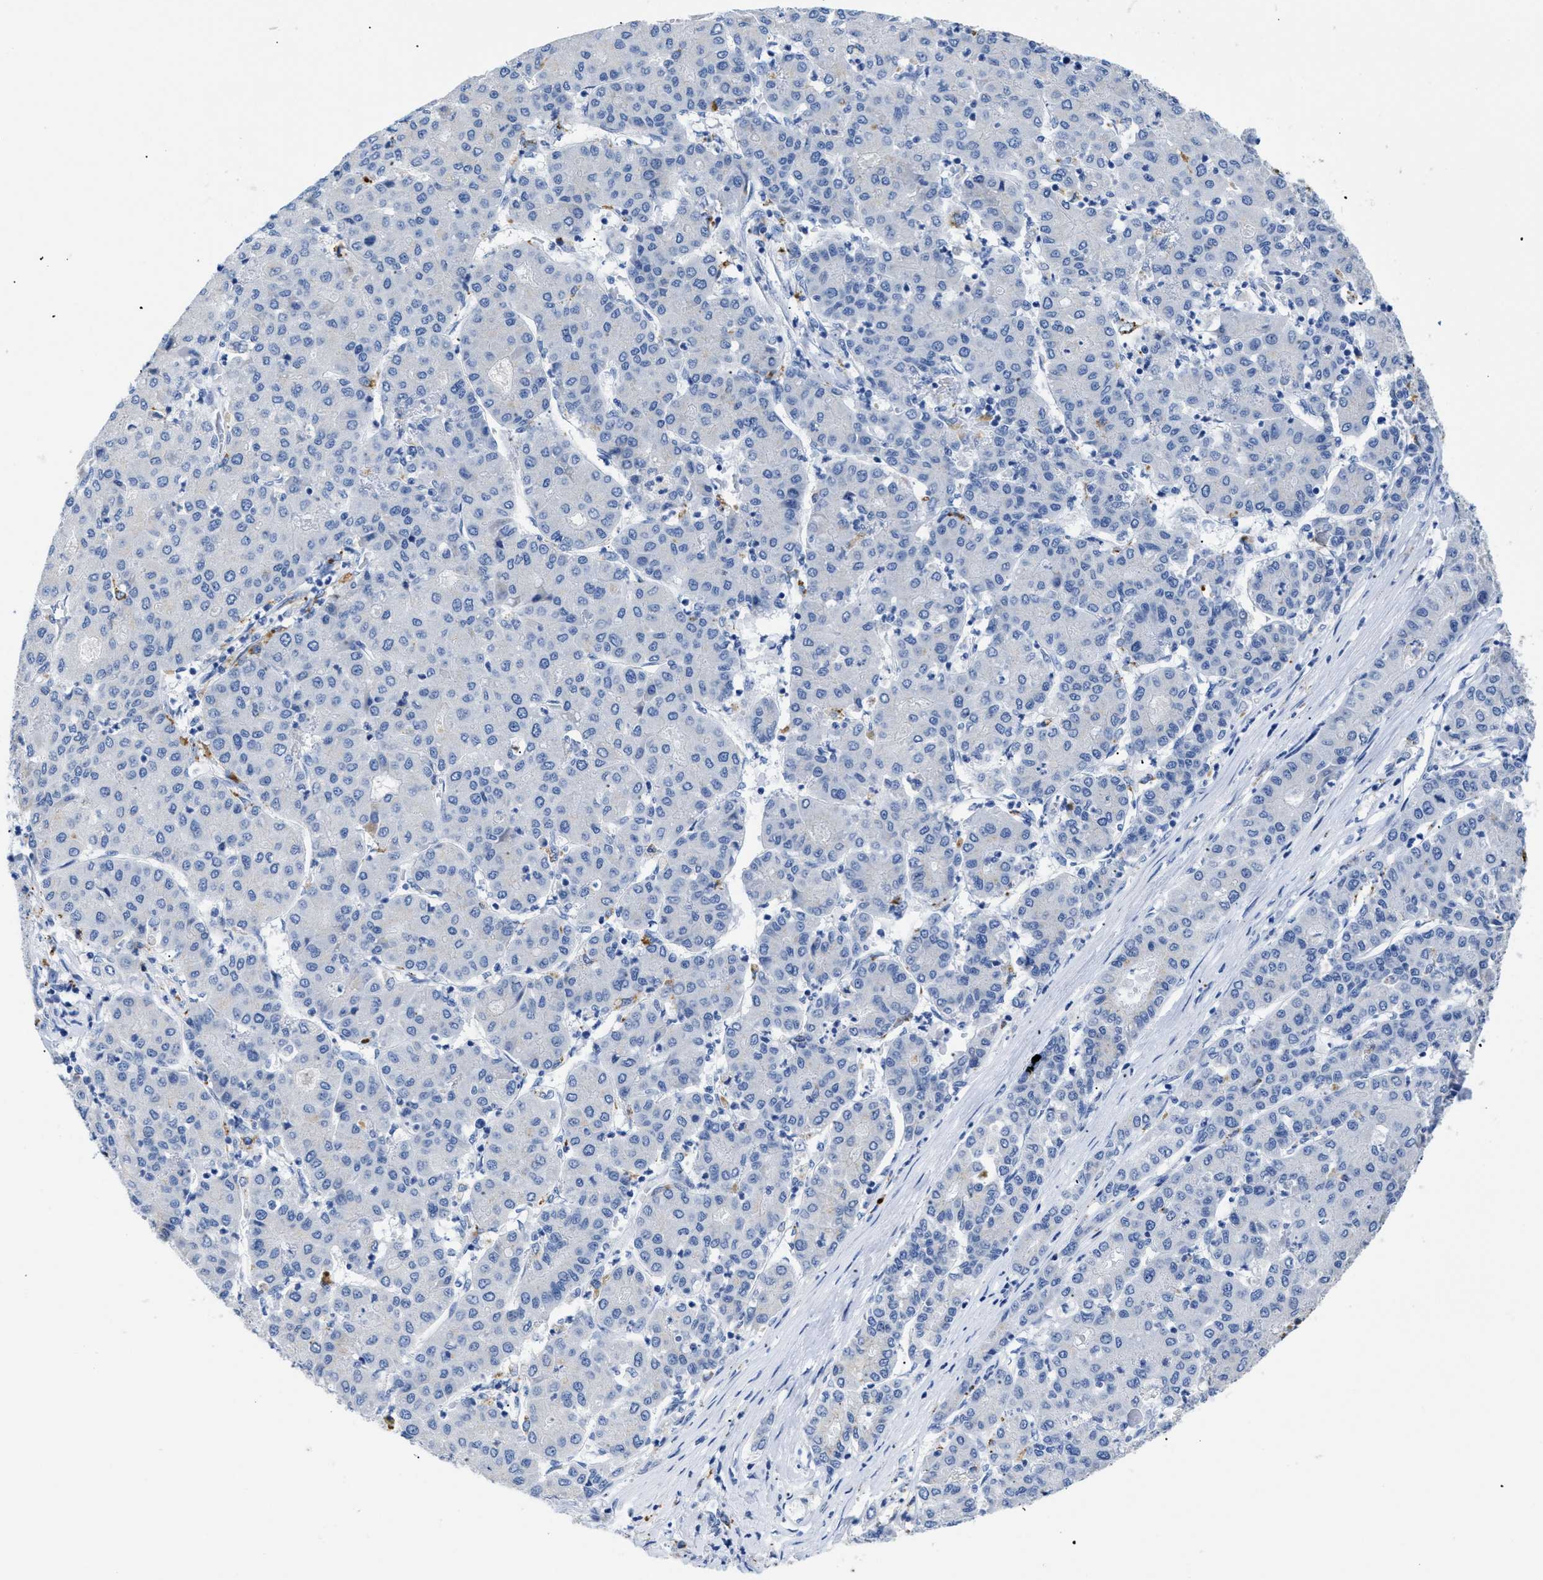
{"staining": {"intensity": "negative", "quantity": "none", "location": "none"}, "tissue": "liver cancer", "cell_type": "Tumor cells", "image_type": "cancer", "snomed": [{"axis": "morphology", "description": "Carcinoma, Hepatocellular, NOS"}, {"axis": "topography", "description": "Liver"}], "caption": "Liver cancer (hepatocellular carcinoma) stained for a protein using IHC reveals no expression tumor cells.", "gene": "APOBEC2", "patient": {"sex": "male", "age": 65}}